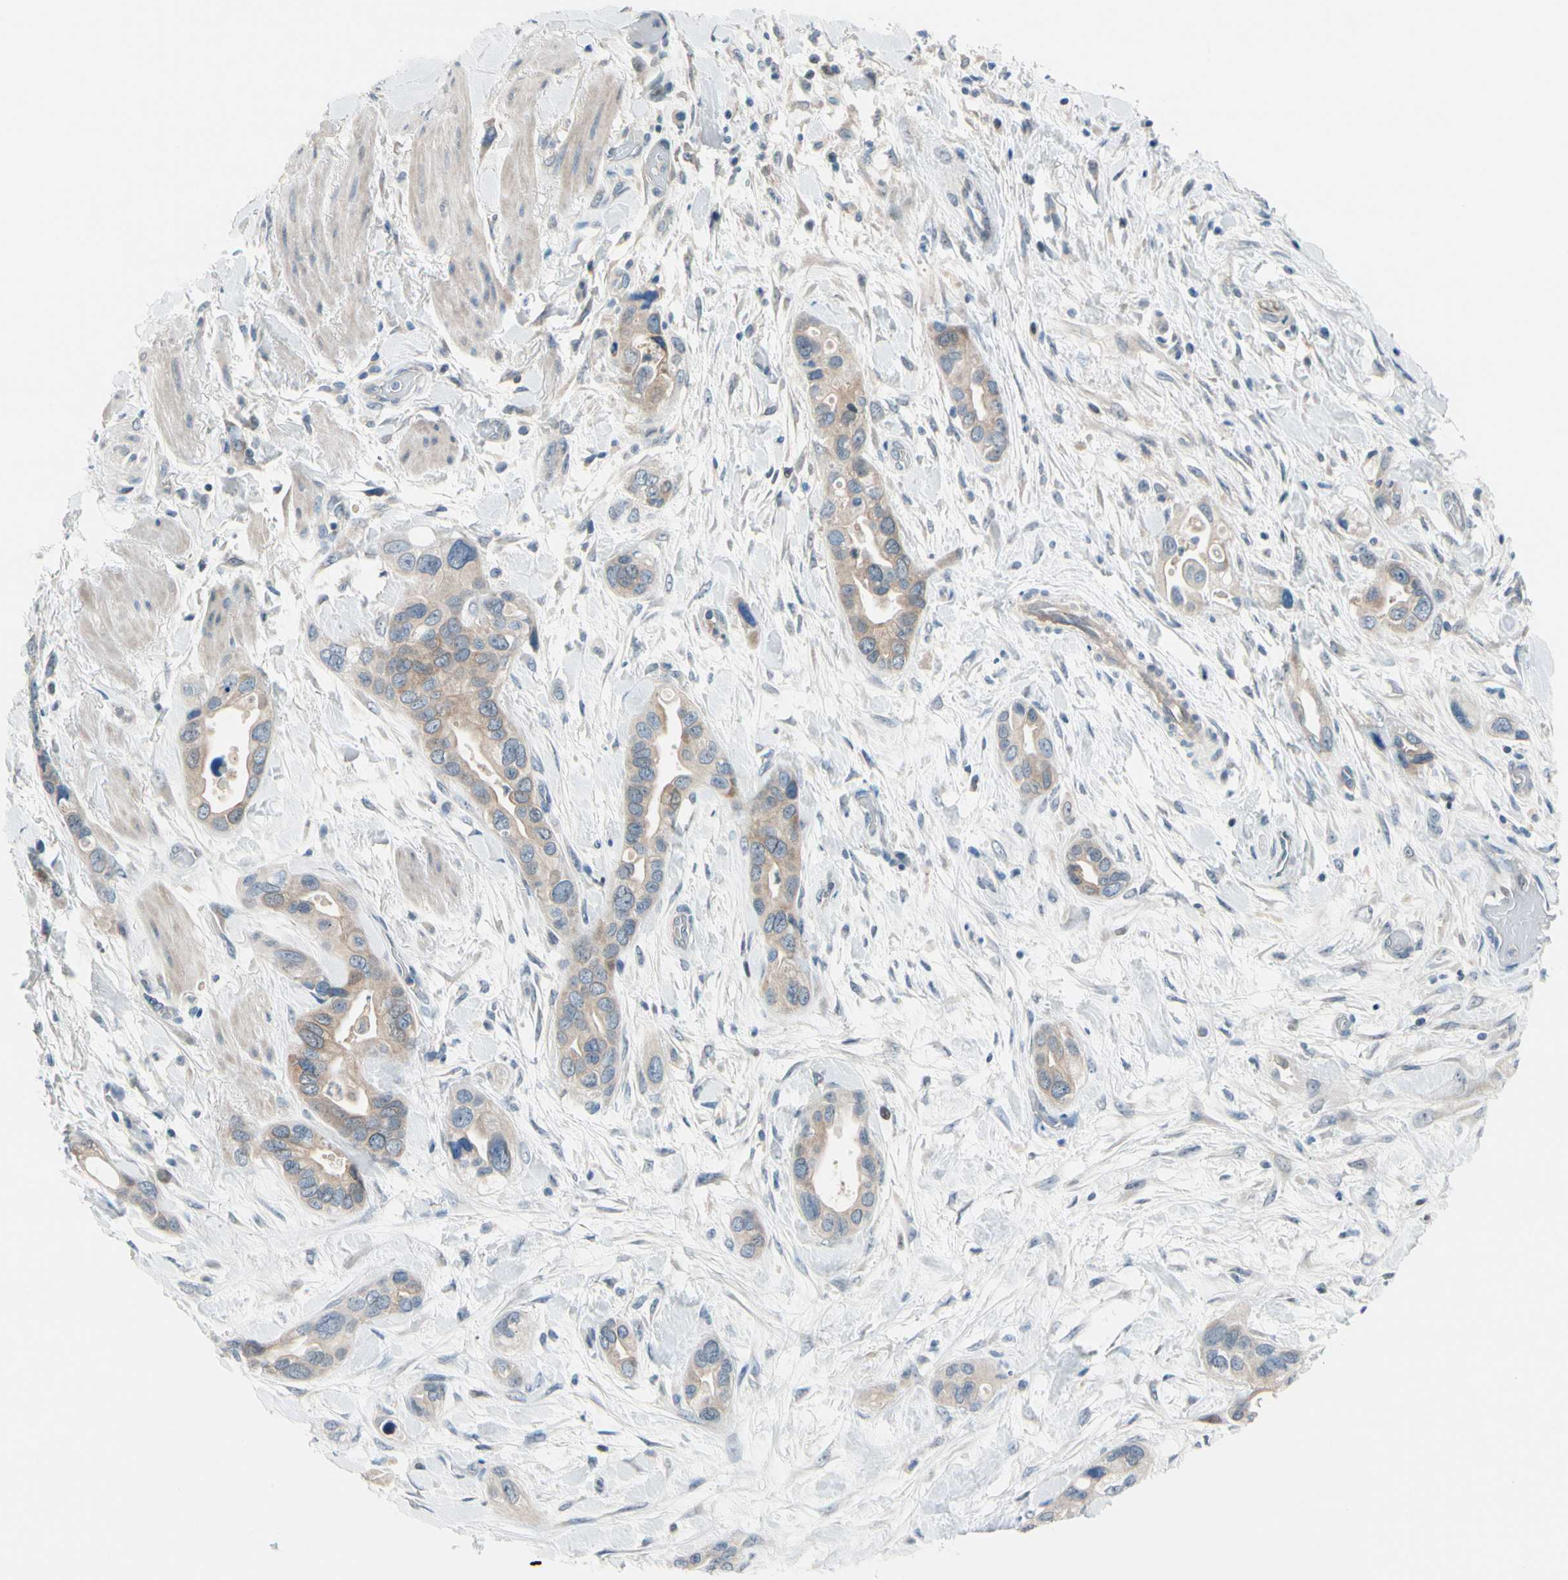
{"staining": {"intensity": "moderate", "quantity": "25%-75%", "location": "cytoplasmic/membranous"}, "tissue": "pancreatic cancer", "cell_type": "Tumor cells", "image_type": "cancer", "snomed": [{"axis": "morphology", "description": "Adenocarcinoma, NOS"}, {"axis": "topography", "description": "Pancreas"}], "caption": "Approximately 25%-75% of tumor cells in human pancreatic cancer (adenocarcinoma) show moderate cytoplasmic/membranous protein staining as visualized by brown immunohistochemical staining.", "gene": "CFAP36", "patient": {"sex": "female", "age": 77}}